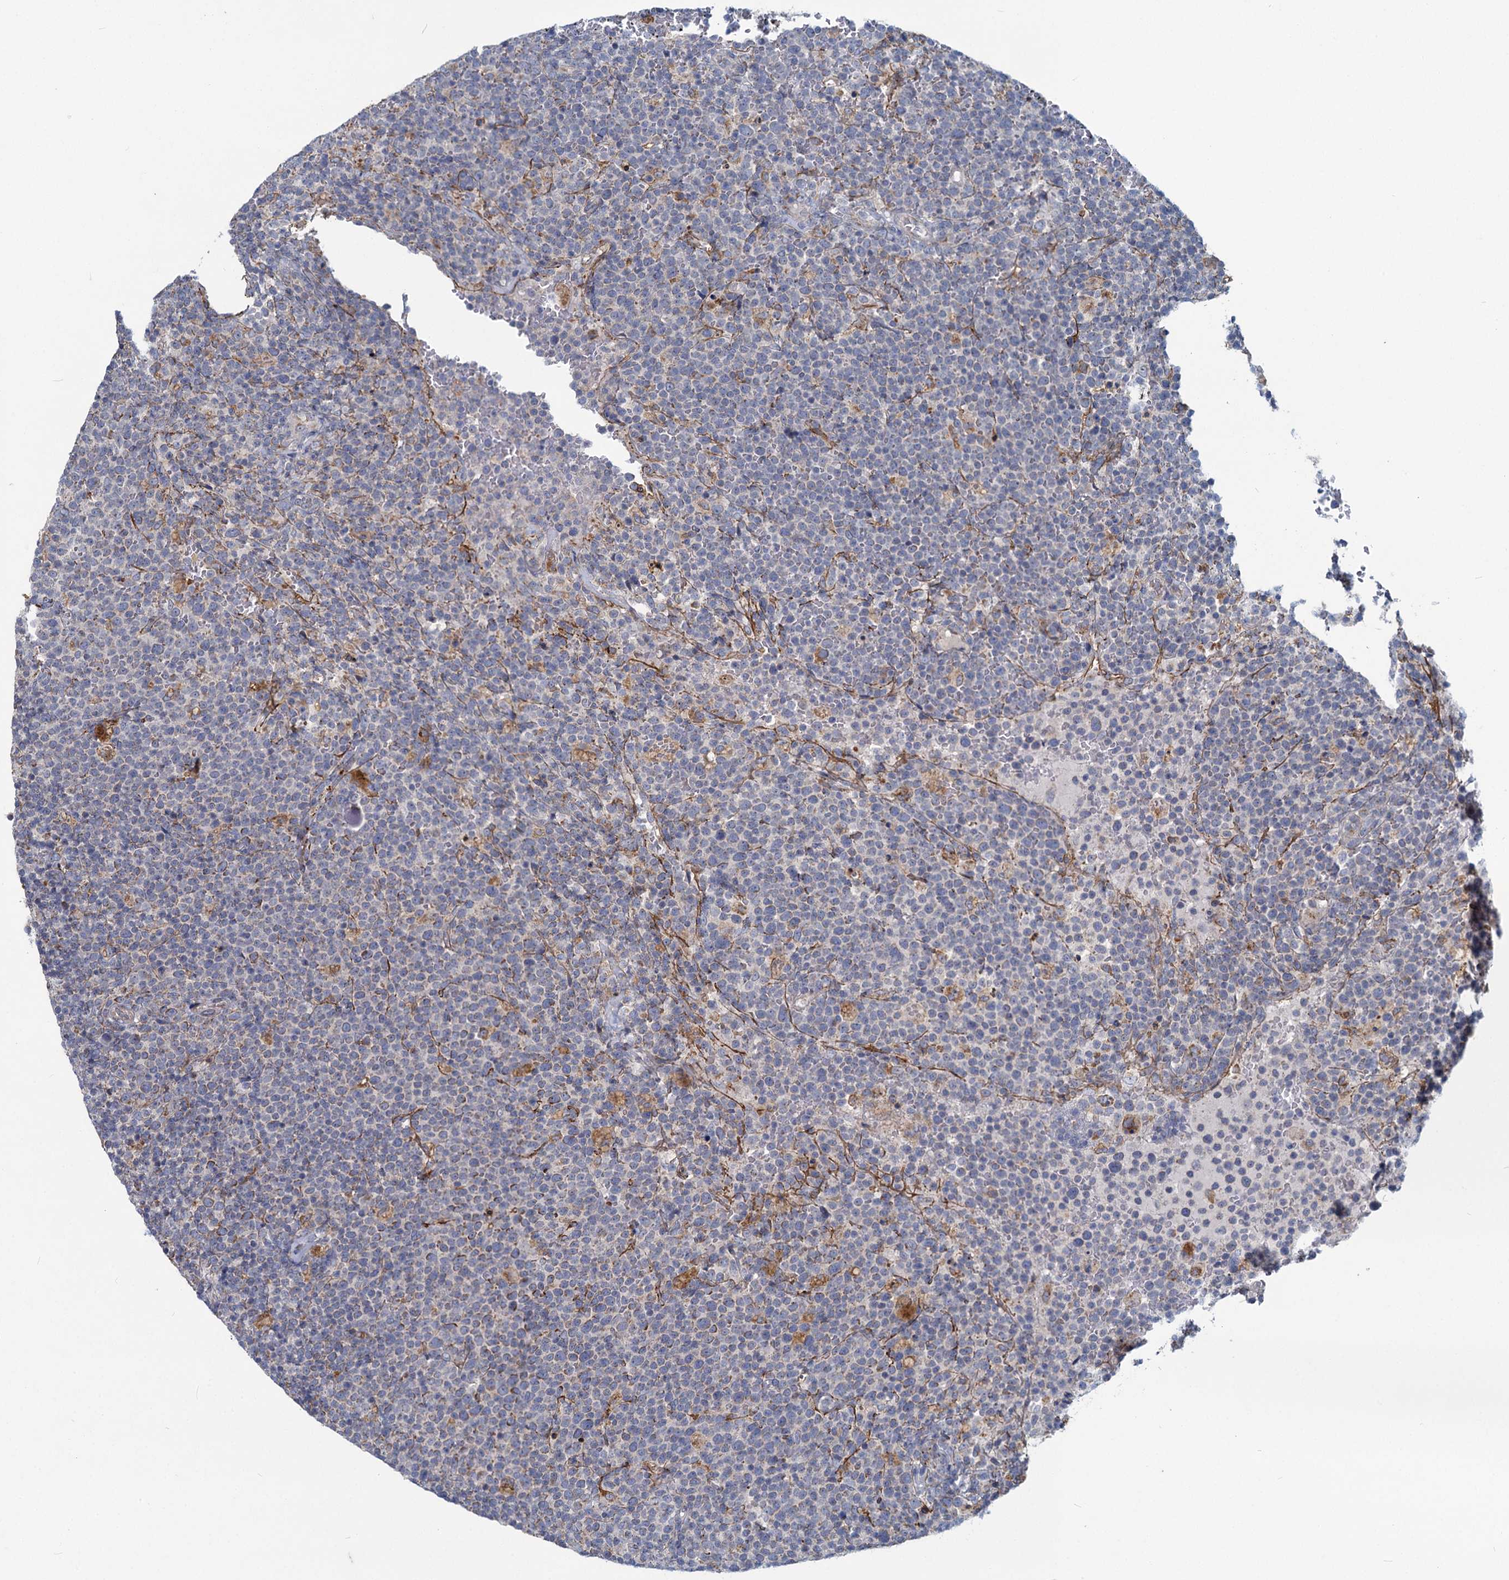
{"staining": {"intensity": "negative", "quantity": "none", "location": "none"}, "tissue": "lymphoma", "cell_type": "Tumor cells", "image_type": "cancer", "snomed": [{"axis": "morphology", "description": "Malignant lymphoma, non-Hodgkin's type, High grade"}, {"axis": "topography", "description": "Lymph node"}], "caption": "Human lymphoma stained for a protein using immunohistochemistry displays no staining in tumor cells.", "gene": "ADCY2", "patient": {"sex": "male", "age": 61}}